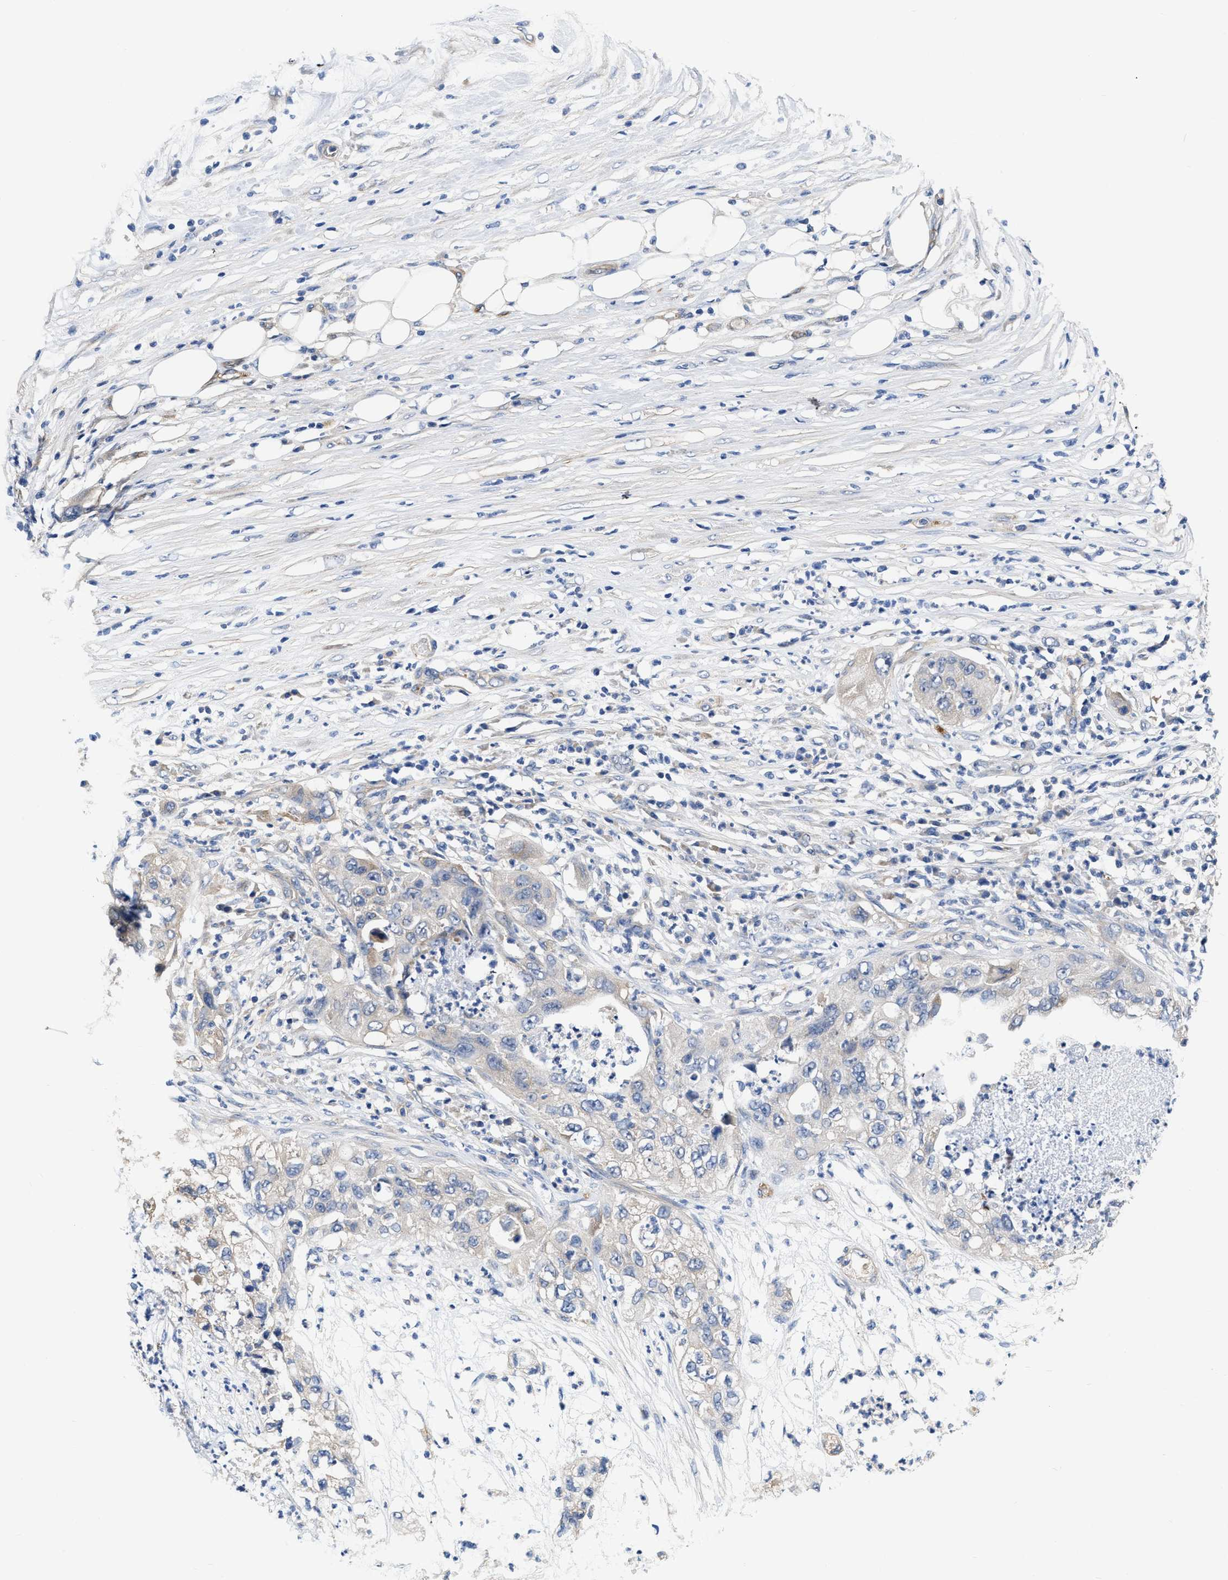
{"staining": {"intensity": "negative", "quantity": "none", "location": "none"}, "tissue": "pancreatic cancer", "cell_type": "Tumor cells", "image_type": "cancer", "snomed": [{"axis": "morphology", "description": "Adenocarcinoma, NOS"}, {"axis": "topography", "description": "Pancreas"}], "caption": "Tumor cells show no significant expression in adenocarcinoma (pancreatic).", "gene": "C22orf42", "patient": {"sex": "female", "age": 78}}